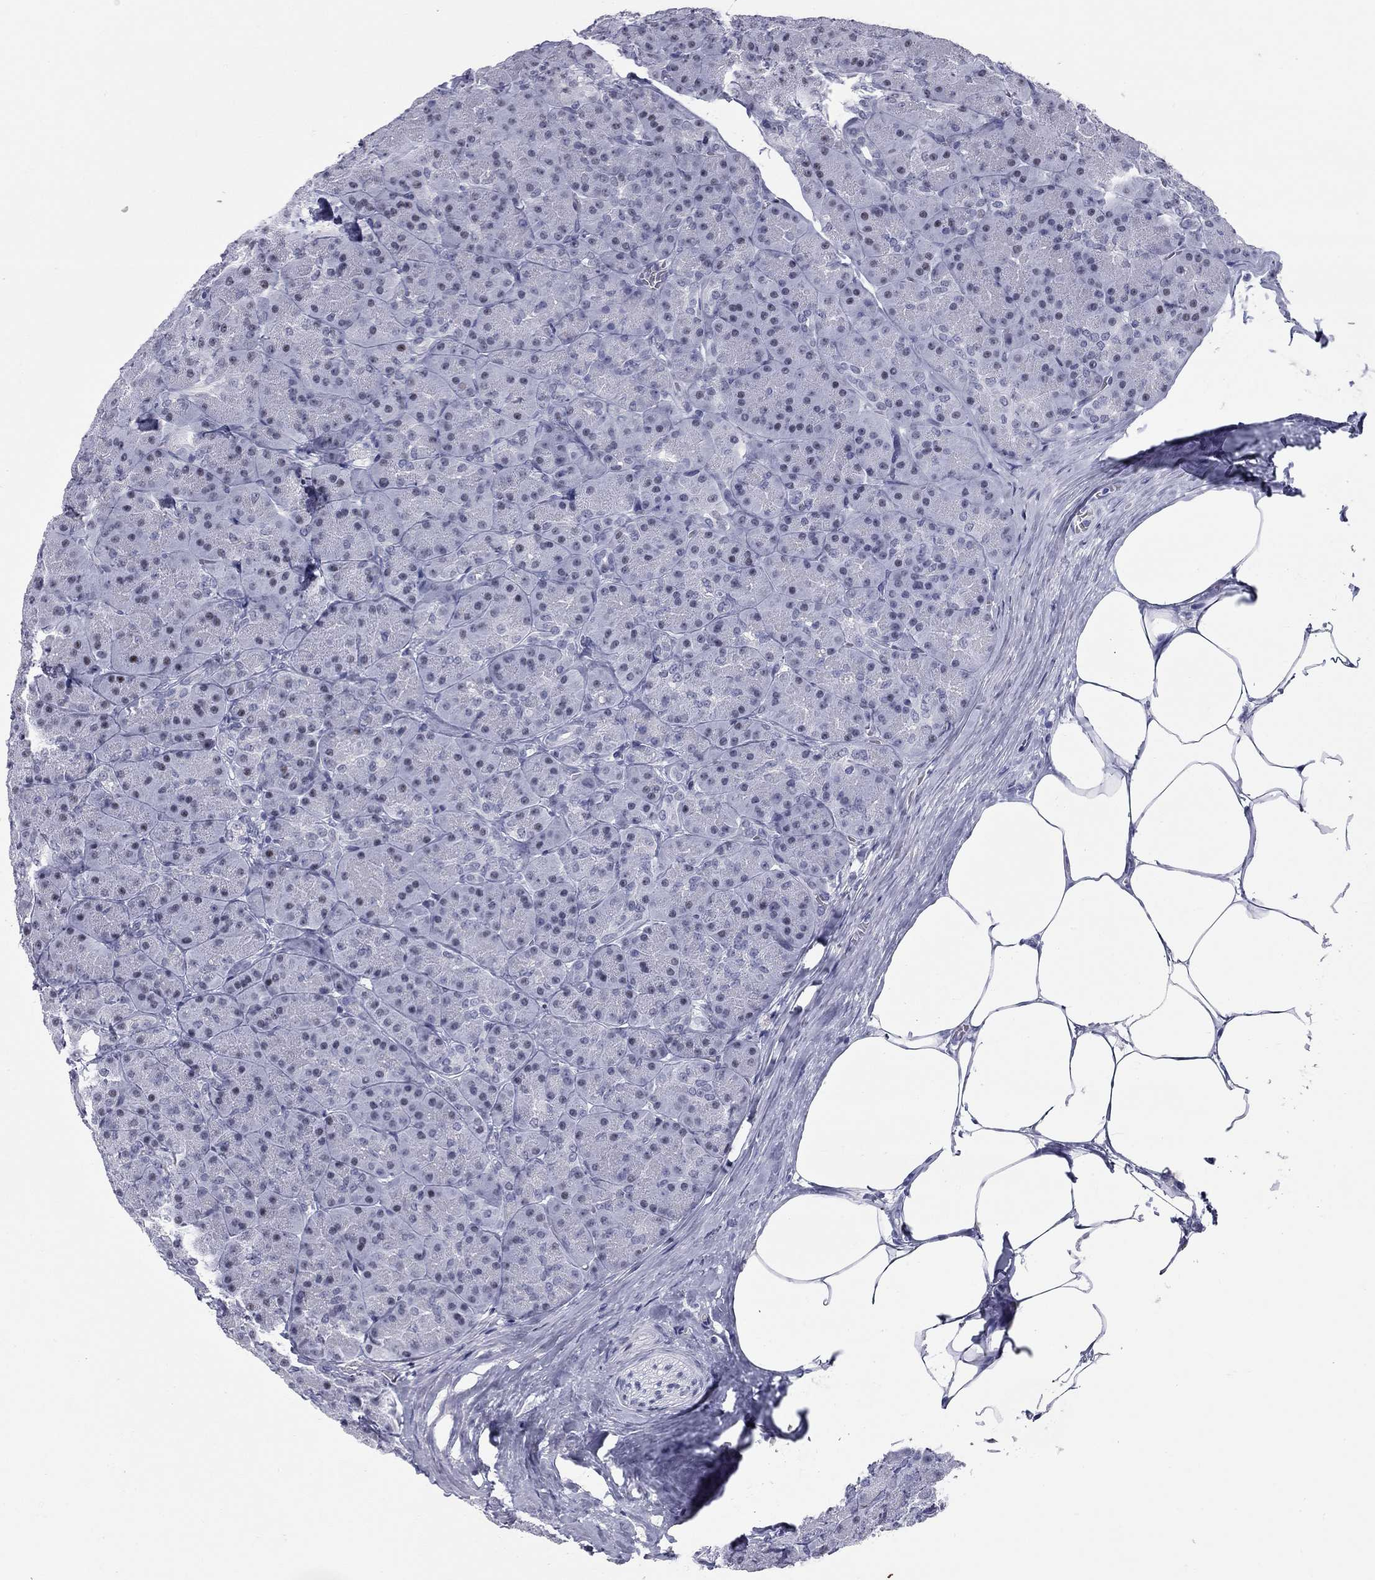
{"staining": {"intensity": "weak", "quantity": "<25%", "location": "nuclear"}, "tissue": "pancreas", "cell_type": "Exocrine glandular cells", "image_type": "normal", "snomed": [{"axis": "morphology", "description": "Normal tissue, NOS"}, {"axis": "topography", "description": "Pancreas"}], "caption": "An immunohistochemistry (IHC) image of unremarkable pancreas is shown. There is no staining in exocrine glandular cells of pancreas.", "gene": "ASF1B", "patient": {"sex": "male", "age": 57}}